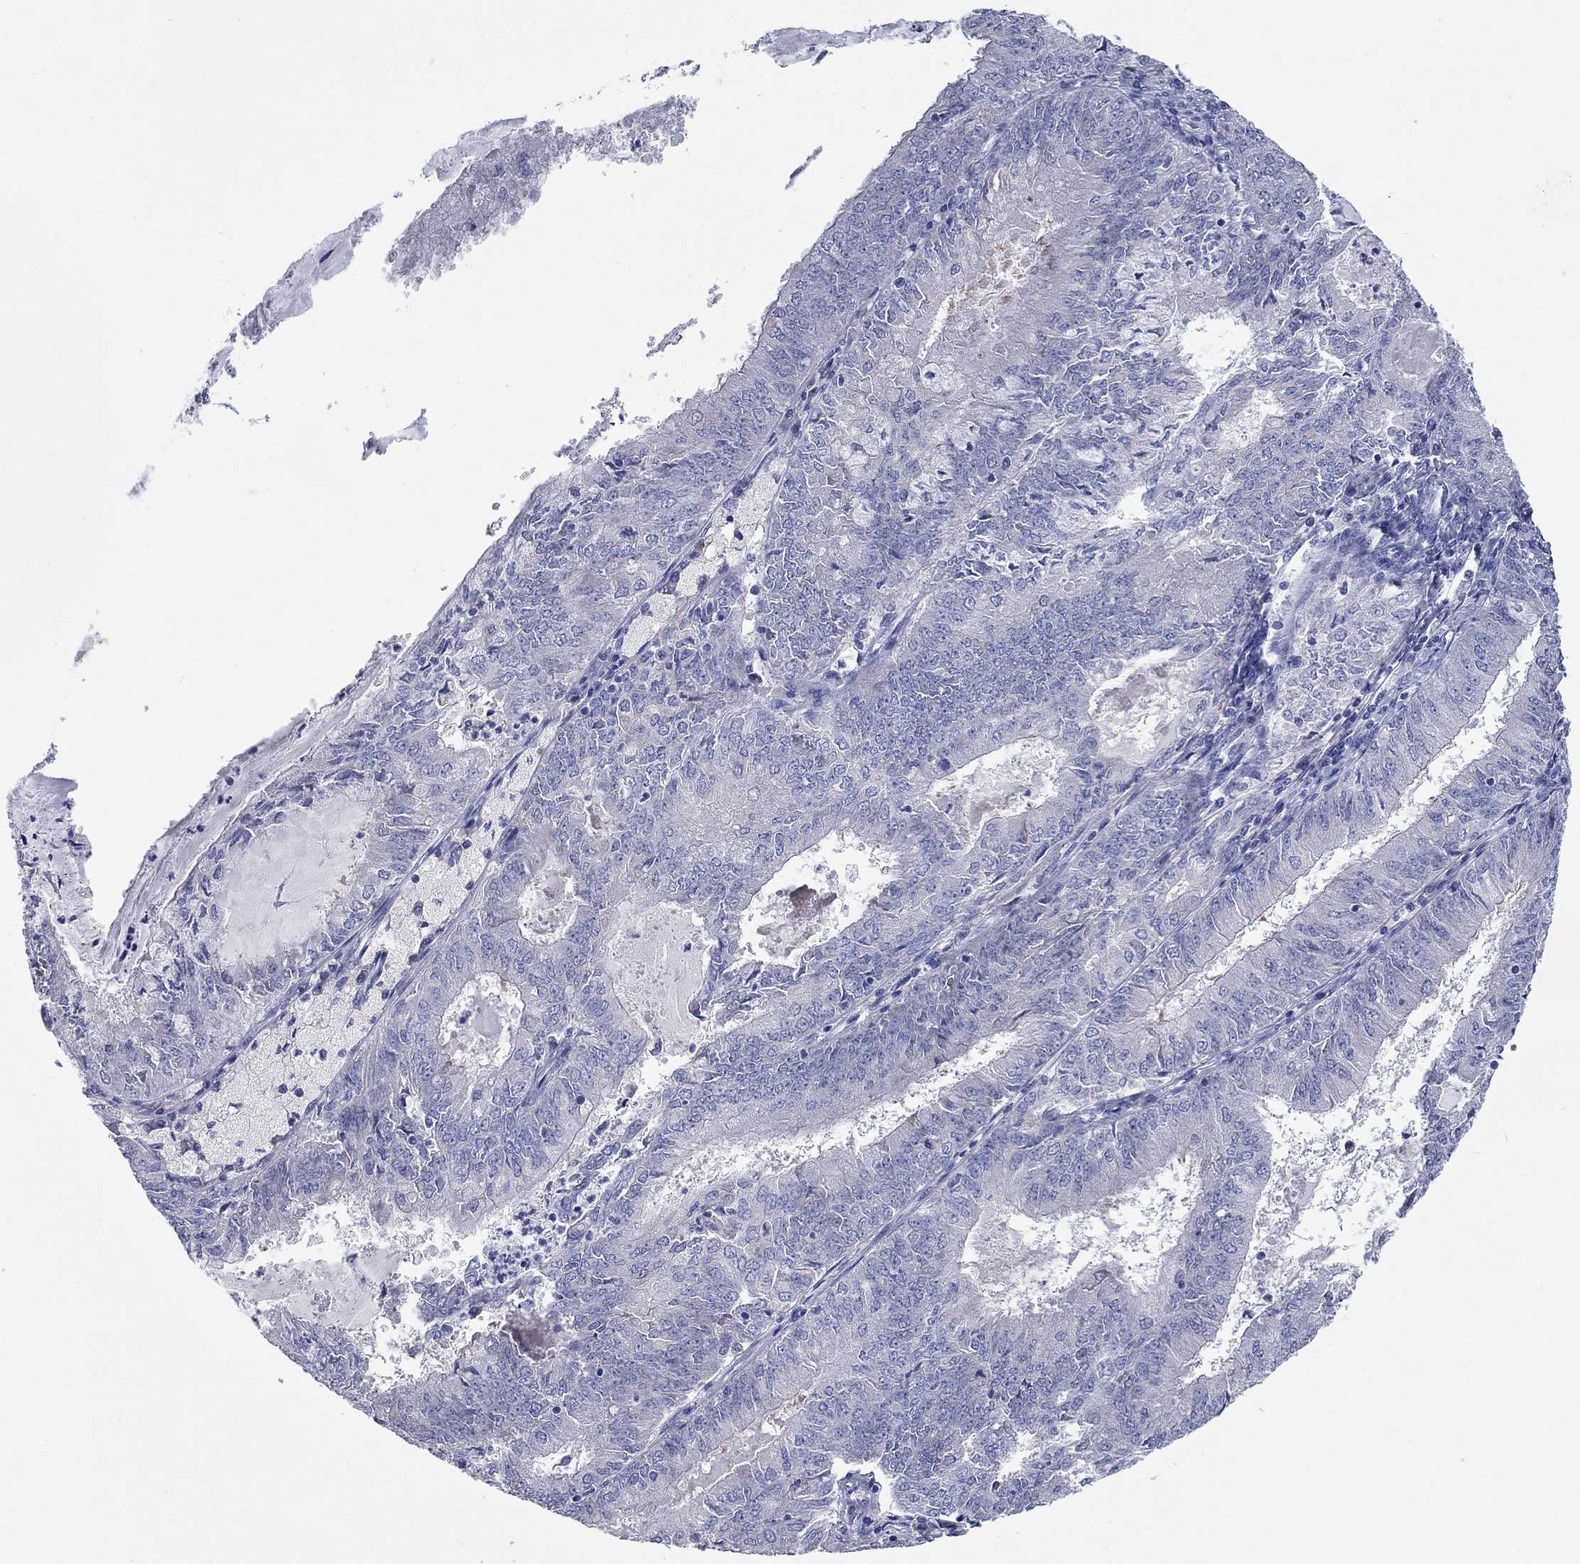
{"staining": {"intensity": "negative", "quantity": "none", "location": "none"}, "tissue": "endometrial cancer", "cell_type": "Tumor cells", "image_type": "cancer", "snomed": [{"axis": "morphology", "description": "Adenocarcinoma, NOS"}, {"axis": "topography", "description": "Endometrium"}], "caption": "The image displays no staining of tumor cells in endometrial adenocarcinoma.", "gene": "UNC119B", "patient": {"sex": "female", "age": 57}}